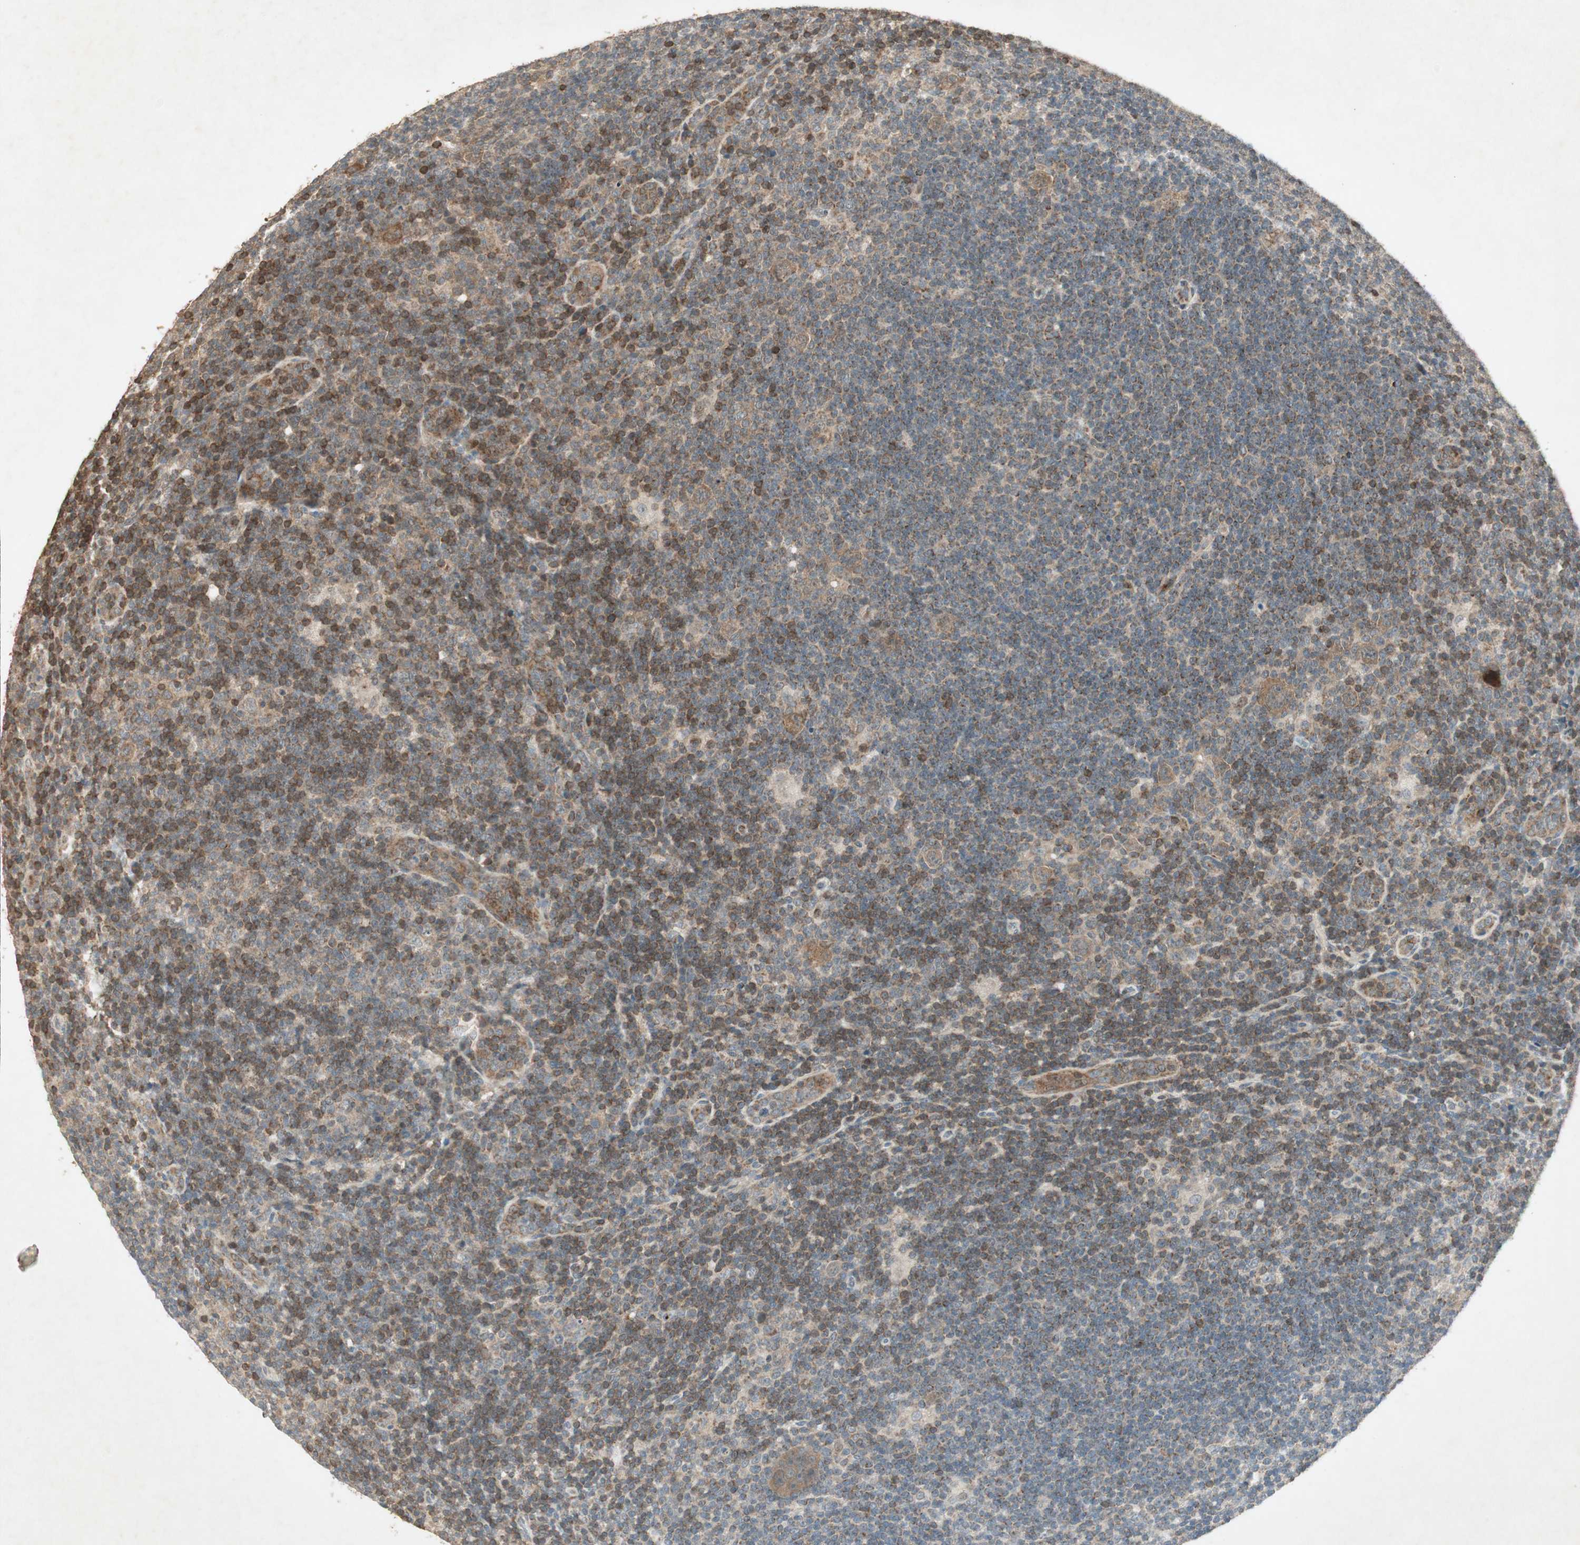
{"staining": {"intensity": "moderate", "quantity": ">75%", "location": "cytoplasmic/membranous"}, "tissue": "lymphoma", "cell_type": "Tumor cells", "image_type": "cancer", "snomed": [{"axis": "morphology", "description": "Hodgkin's disease, NOS"}, {"axis": "topography", "description": "Lymph node"}], "caption": "Immunohistochemical staining of Hodgkin's disease reveals moderate cytoplasmic/membranous protein expression in about >75% of tumor cells. Immunohistochemistry (ihc) stains the protein in brown and the nuclei are stained blue.", "gene": "USP2", "patient": {"sex": "female", "age": 57}}